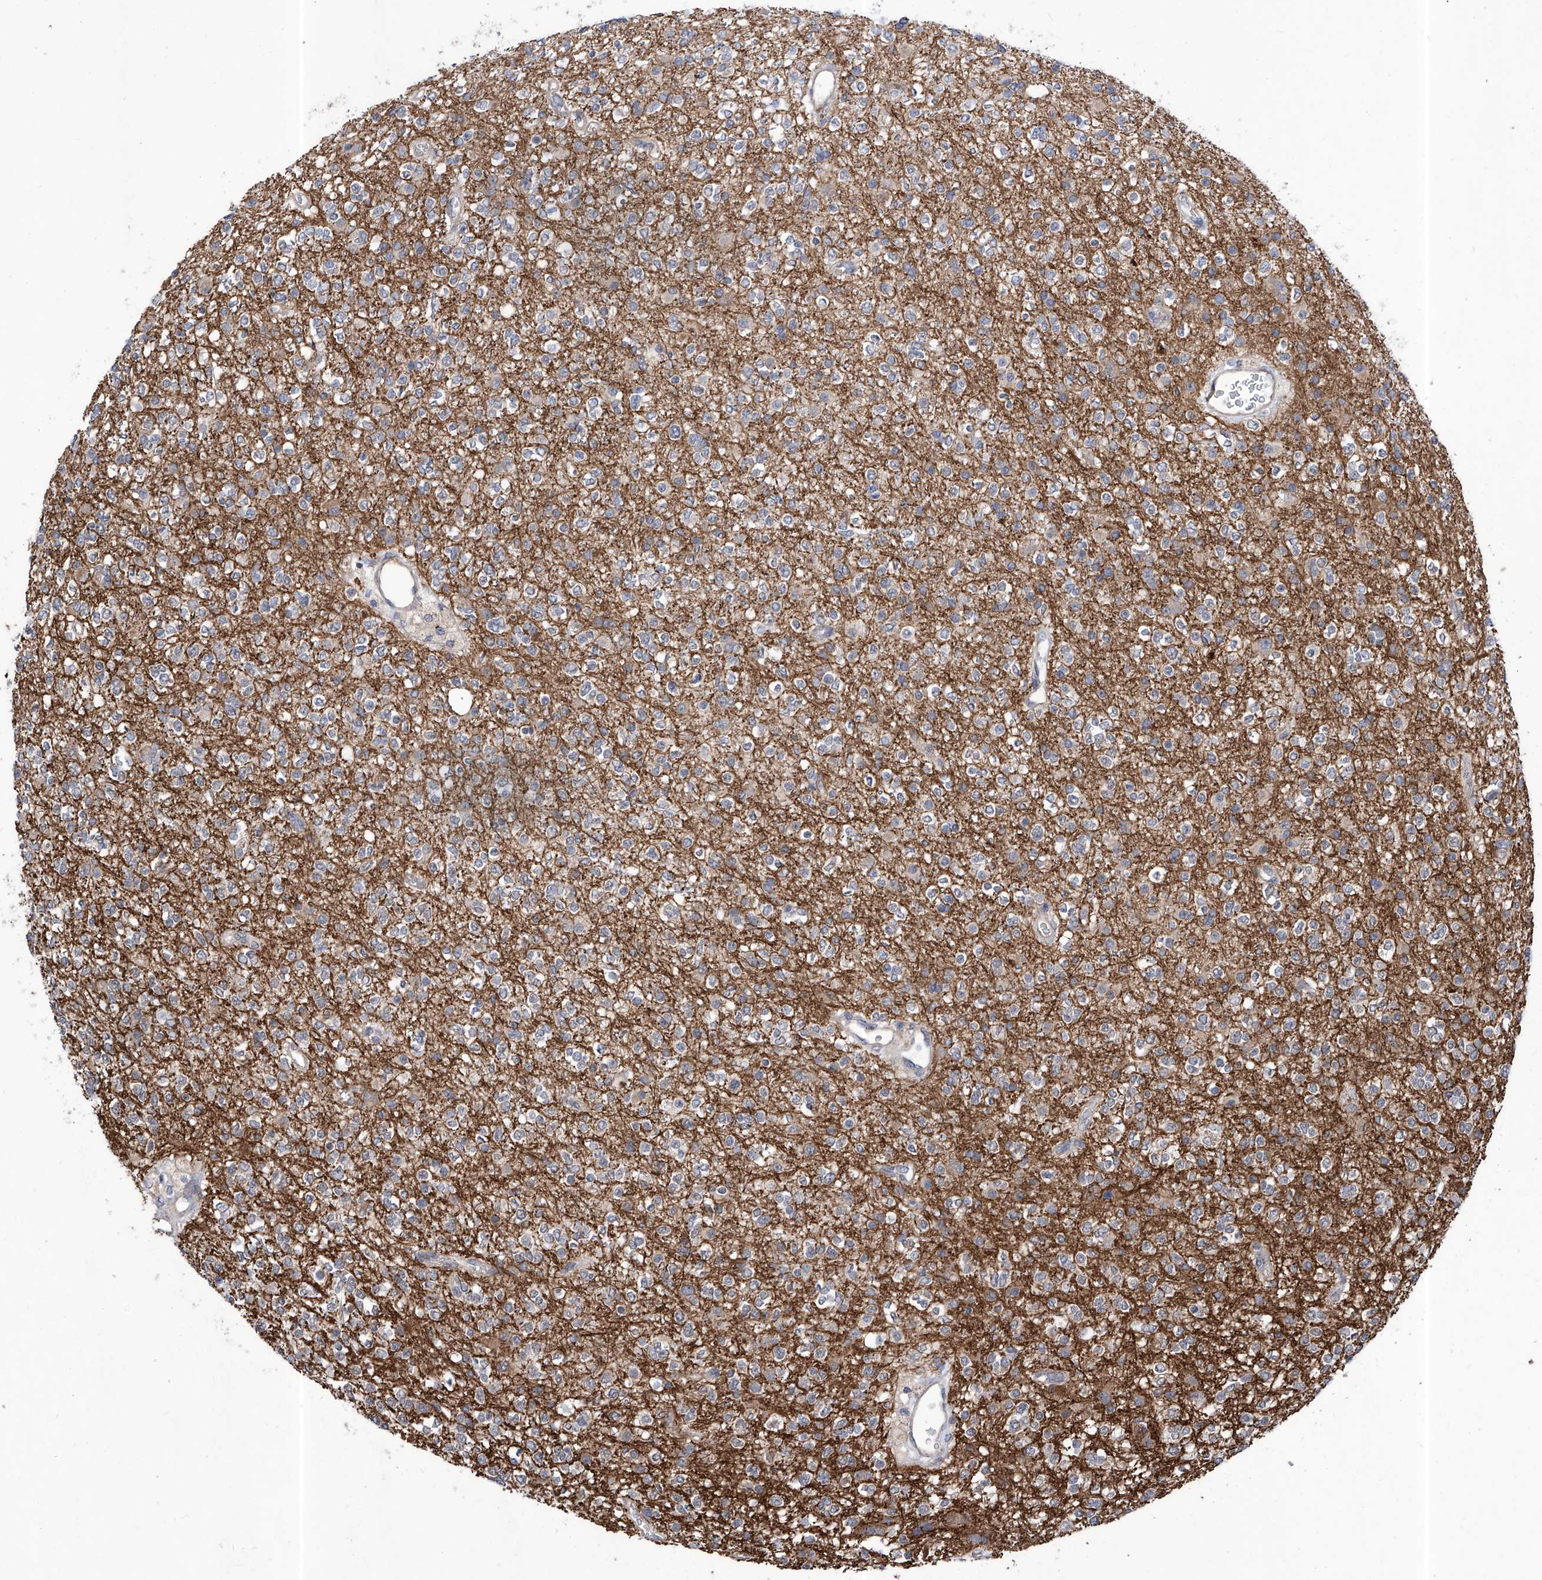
{"staining": {"intensity": "negative", "quantity": "none", "location": "none"}, "tissue": "glioma", "cell_type": "Tumor cells", "image_type": "cancer", "snomed": [{"axis": "morphology", "description": "Glioma, malignant, High grade"}, {"axis": "topography", "description": "Brain"}], "caption": "There is no significant expression in tumor cells of malignant glioma (high-grade). (Immunohistochemistry (ihc), brightfield microscopy, high magnification).", "gene": "KIFC2", "patient": {"sex": "male", "age": 34}}